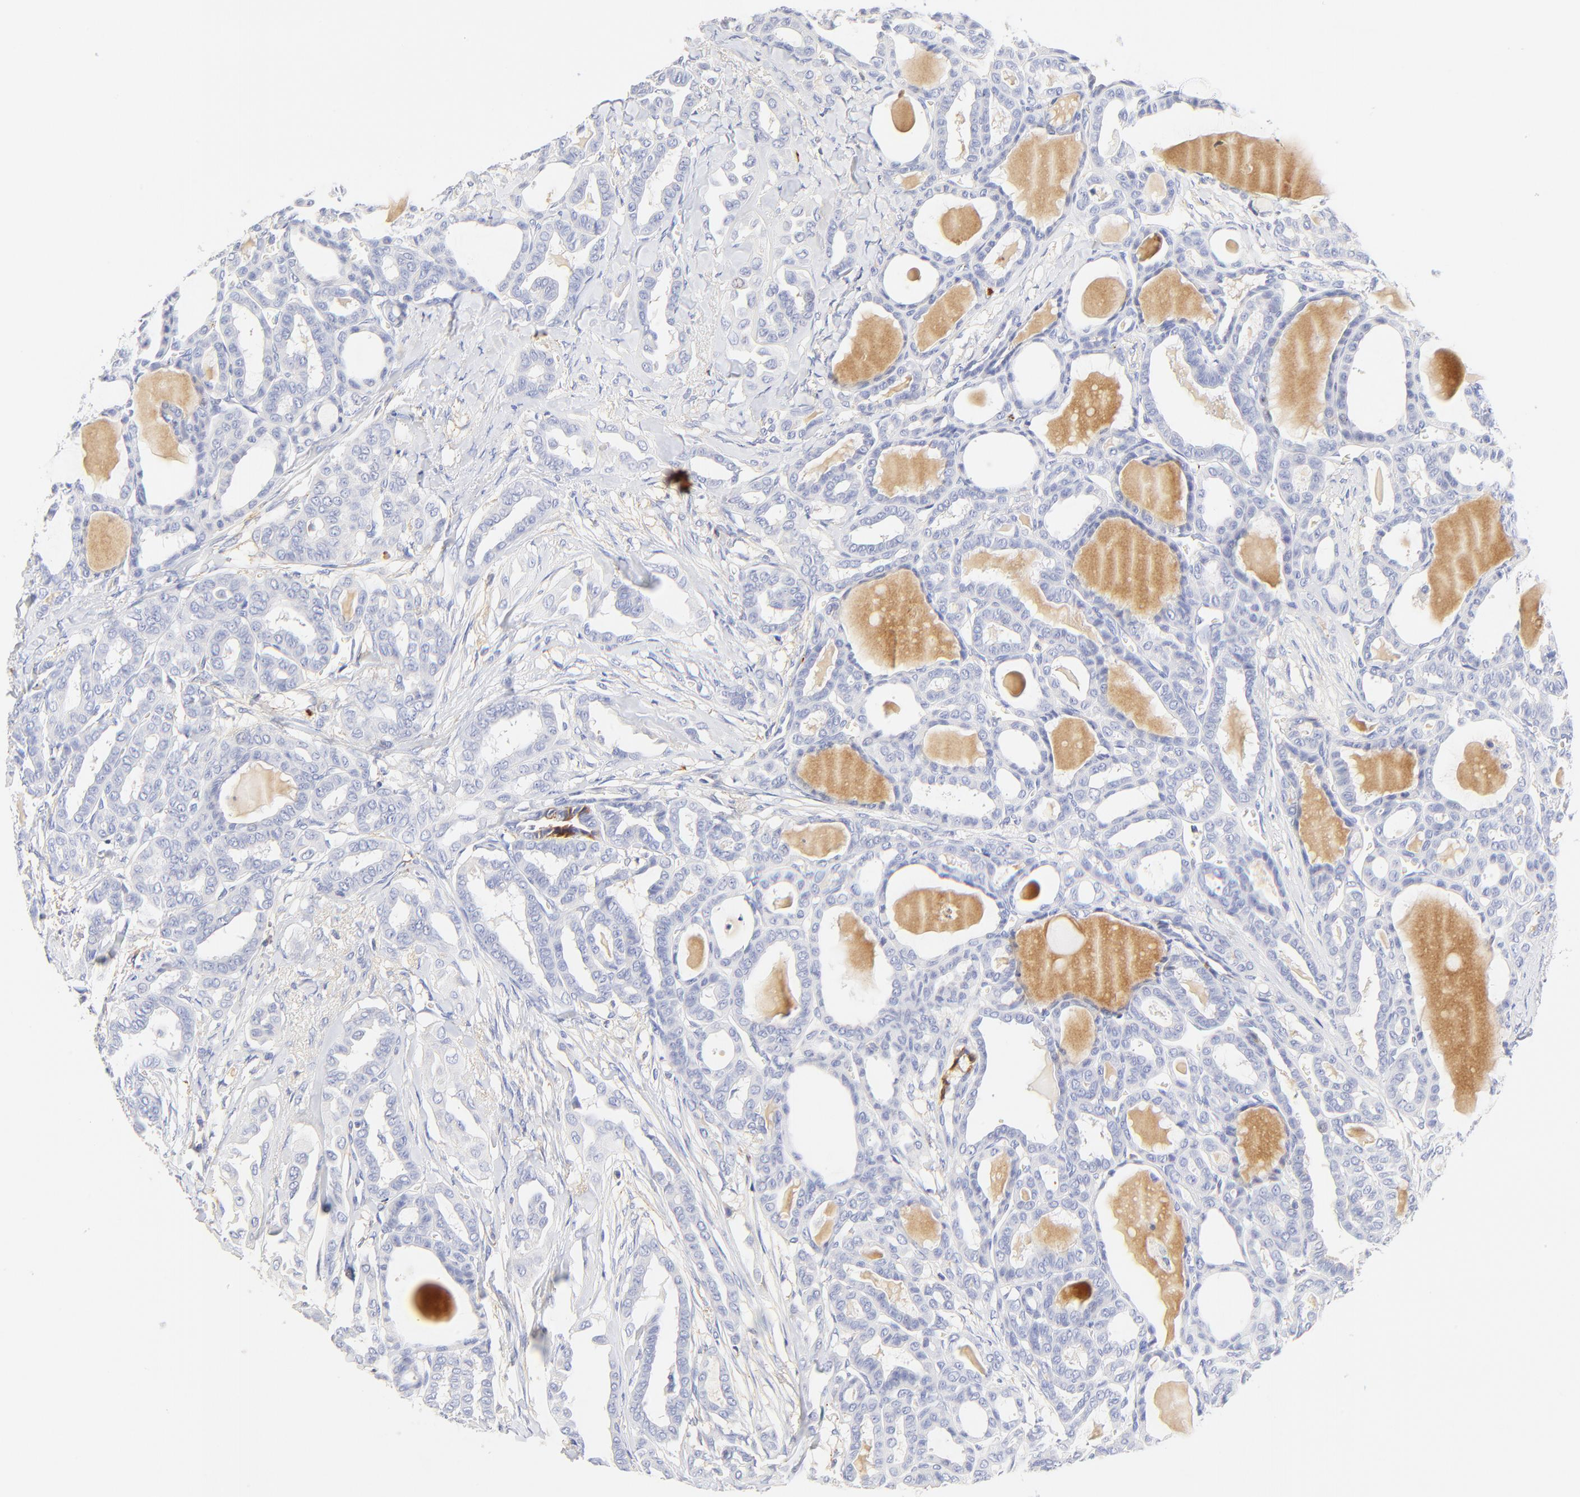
{"staining": {"intensity": "negative", "quantity": "none", "location": "none"}, "tissue": "thyroid cancer", "cell_type": "Tumor cells", "image_type": "cancer", "snomed": [{"axis": "morphology", "description": "Carcinoma, NOS"}, {"axis": "topography", "description": "Thyroid gland"}], "caption": "Micrograph shows no significant protein positivity in tumor cells of carcinoma (thyroid).", "gene": "MDGA2", "patient": {"sex": "female", "age": 91}}